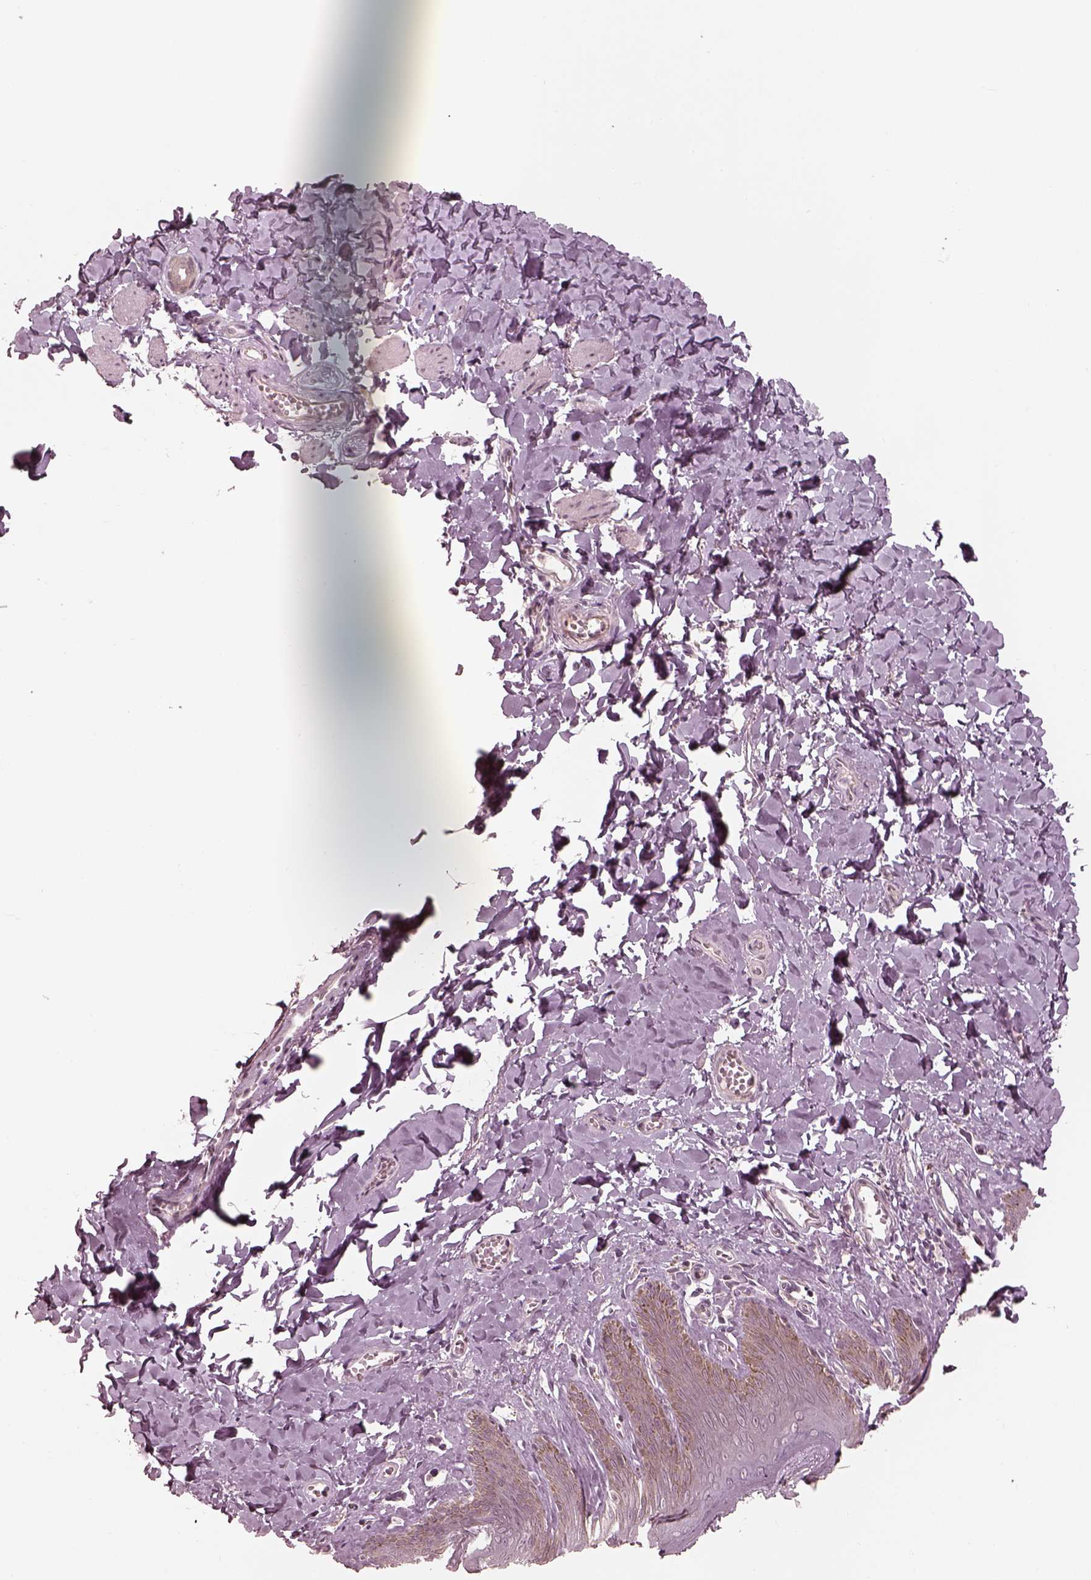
{"staining": {"intensity": "weak", "quantity": "<25%", "location": "cytoplasmic/membranous"}, "tissue": "skin", "cell_type": "Epidermal cells", "image_type": "normal", "snomed": [{"axis": "morphology", "description": "Normal tissue, NOS"}, {"axis": "topography", "description": "Vulva"}, {"axis": "topography", "description": "Peripheral nerve tissue"}], "caption": "Immunohistochemistry (IHC) of normal human skin demonstrates no positivity in epidermal cells. Brightfield microscopy of immunohistochemistry stained with DAB (brown) and hematoxylin (blue), captured at high magnification.", "gene": "ACACB", "patient": {"sex": "female", "age": 66}}